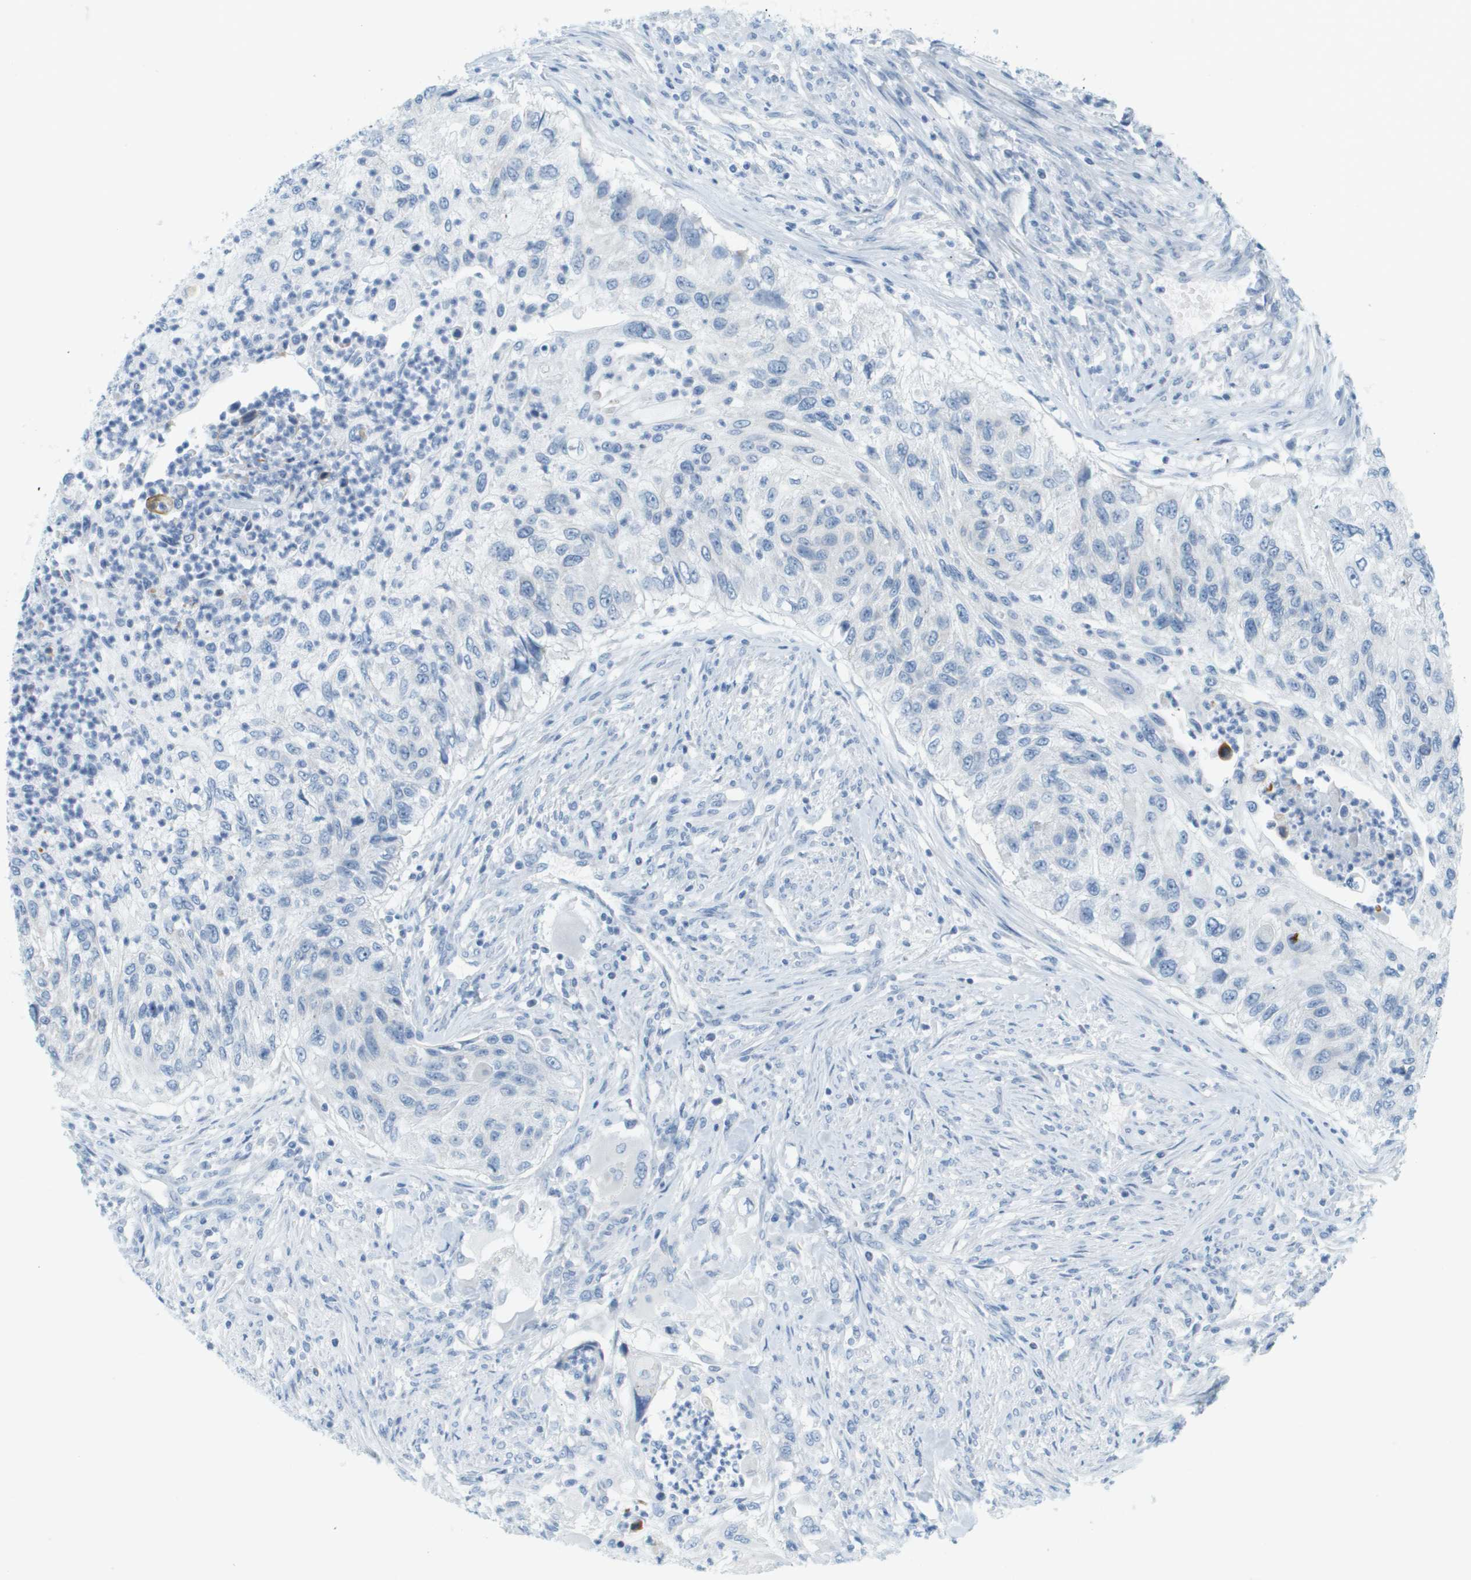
{"staining": {"intensity": "negative", "quantity": "none", "location": "none"}, "tissue": "urothelial cancer", "cell_type": "Tumor cells", "image_type": "cancer", "snomed": [{"axis": "morphology", "description": "Urothelial carcinoma, High grade"}, {"axis": "topography", "description": "Urinary bladder"}], "caption": "There is no significant positivity in tumor cells of urothelial carcinoma (high-grade).", "gene": "SMYD5", "patient": {"sex": "female", "age": 60}}